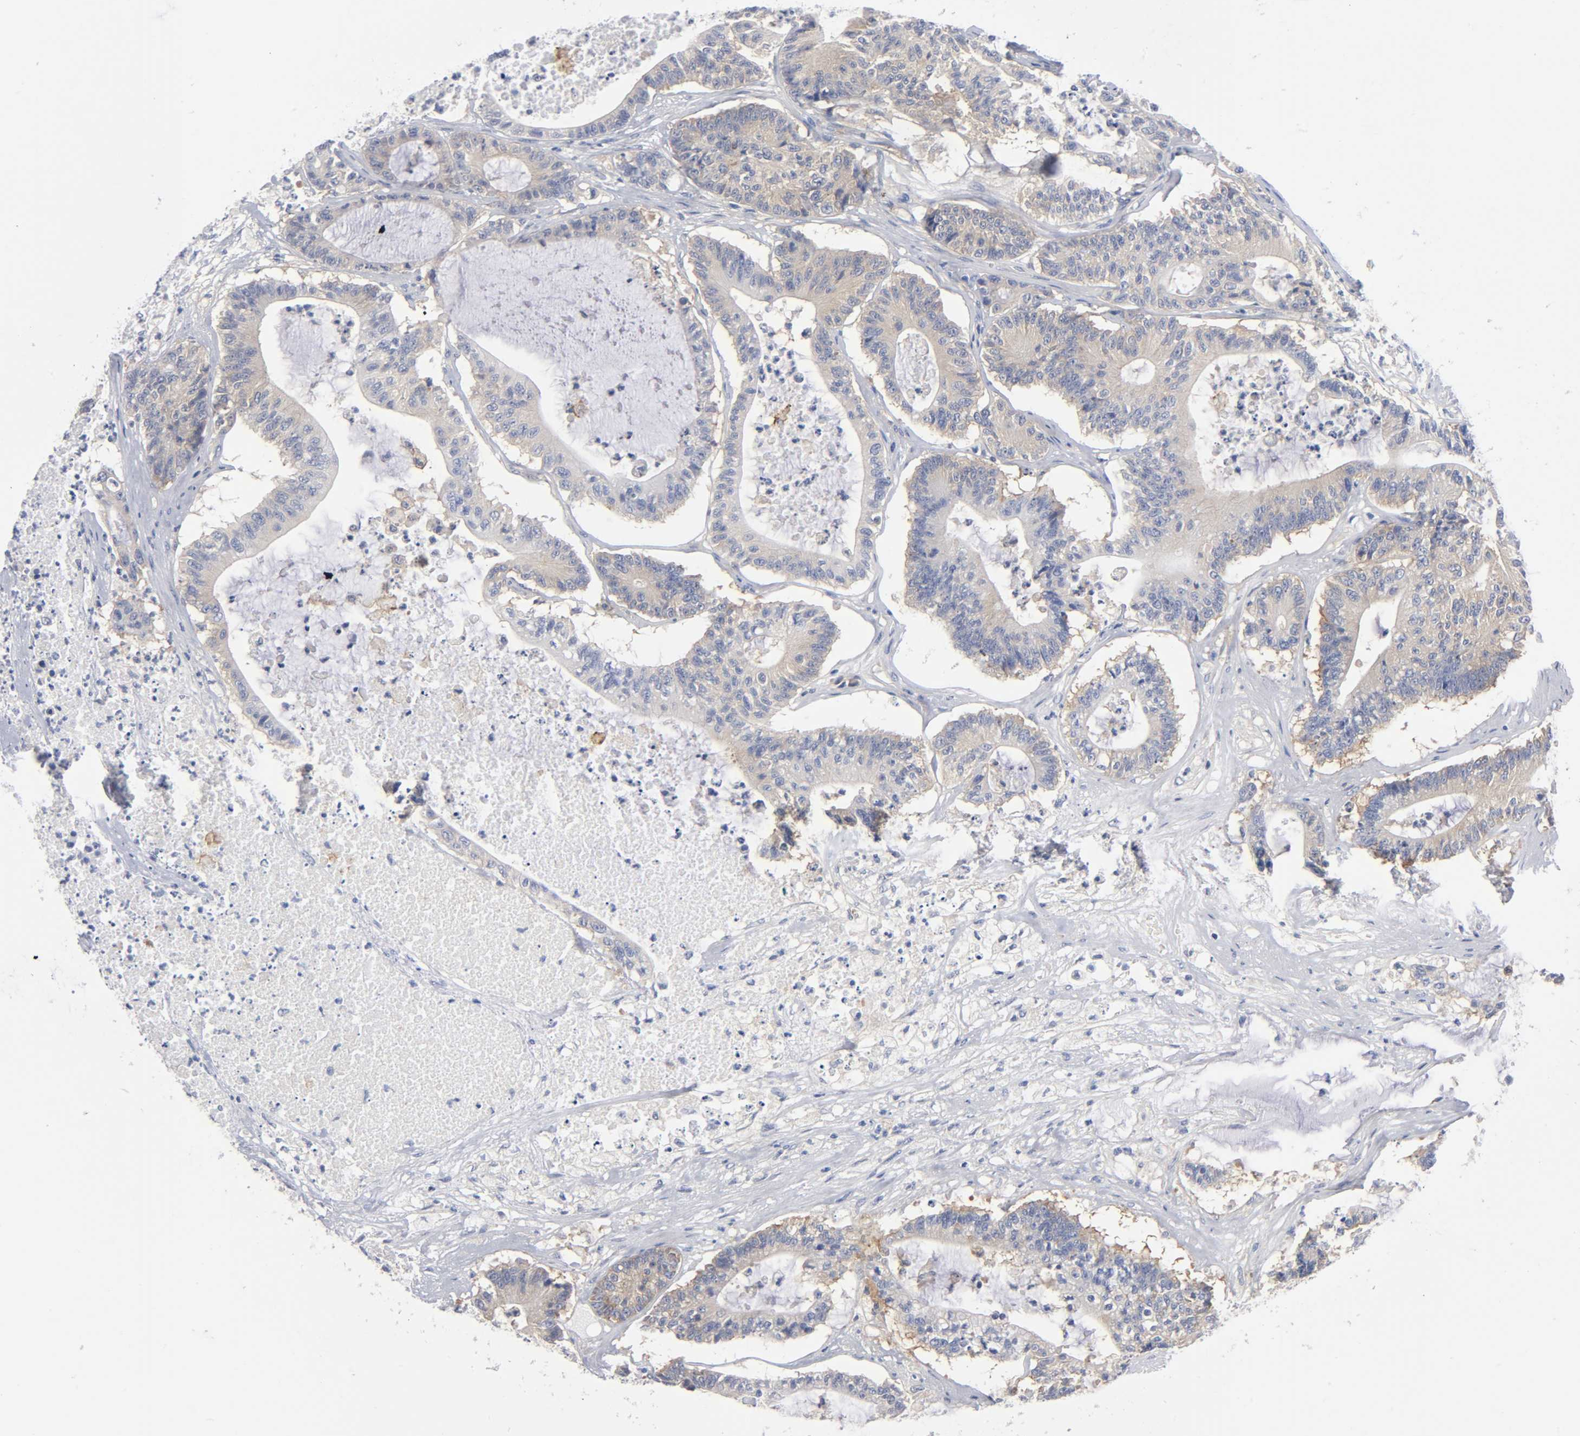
{"staining": {"intensity": "moderate", "quantity": ">75%", "location": "cytoplasmic/membranous"}, "tissue": "colorectal cancer", "cell_type": "Tumor cells", "image_type": "cancer", "snomed": [{"axis": "morphology", "description": "Adenocarcinoma, NOS"}, {"axis": "topography", "description": "Colon"}], "caption": "Human colorectal cancer stained with a protein marker reveals moderate staining in tumor cells.", "gene": "CD86", "patient": {"sex": "female", "age": 84}}